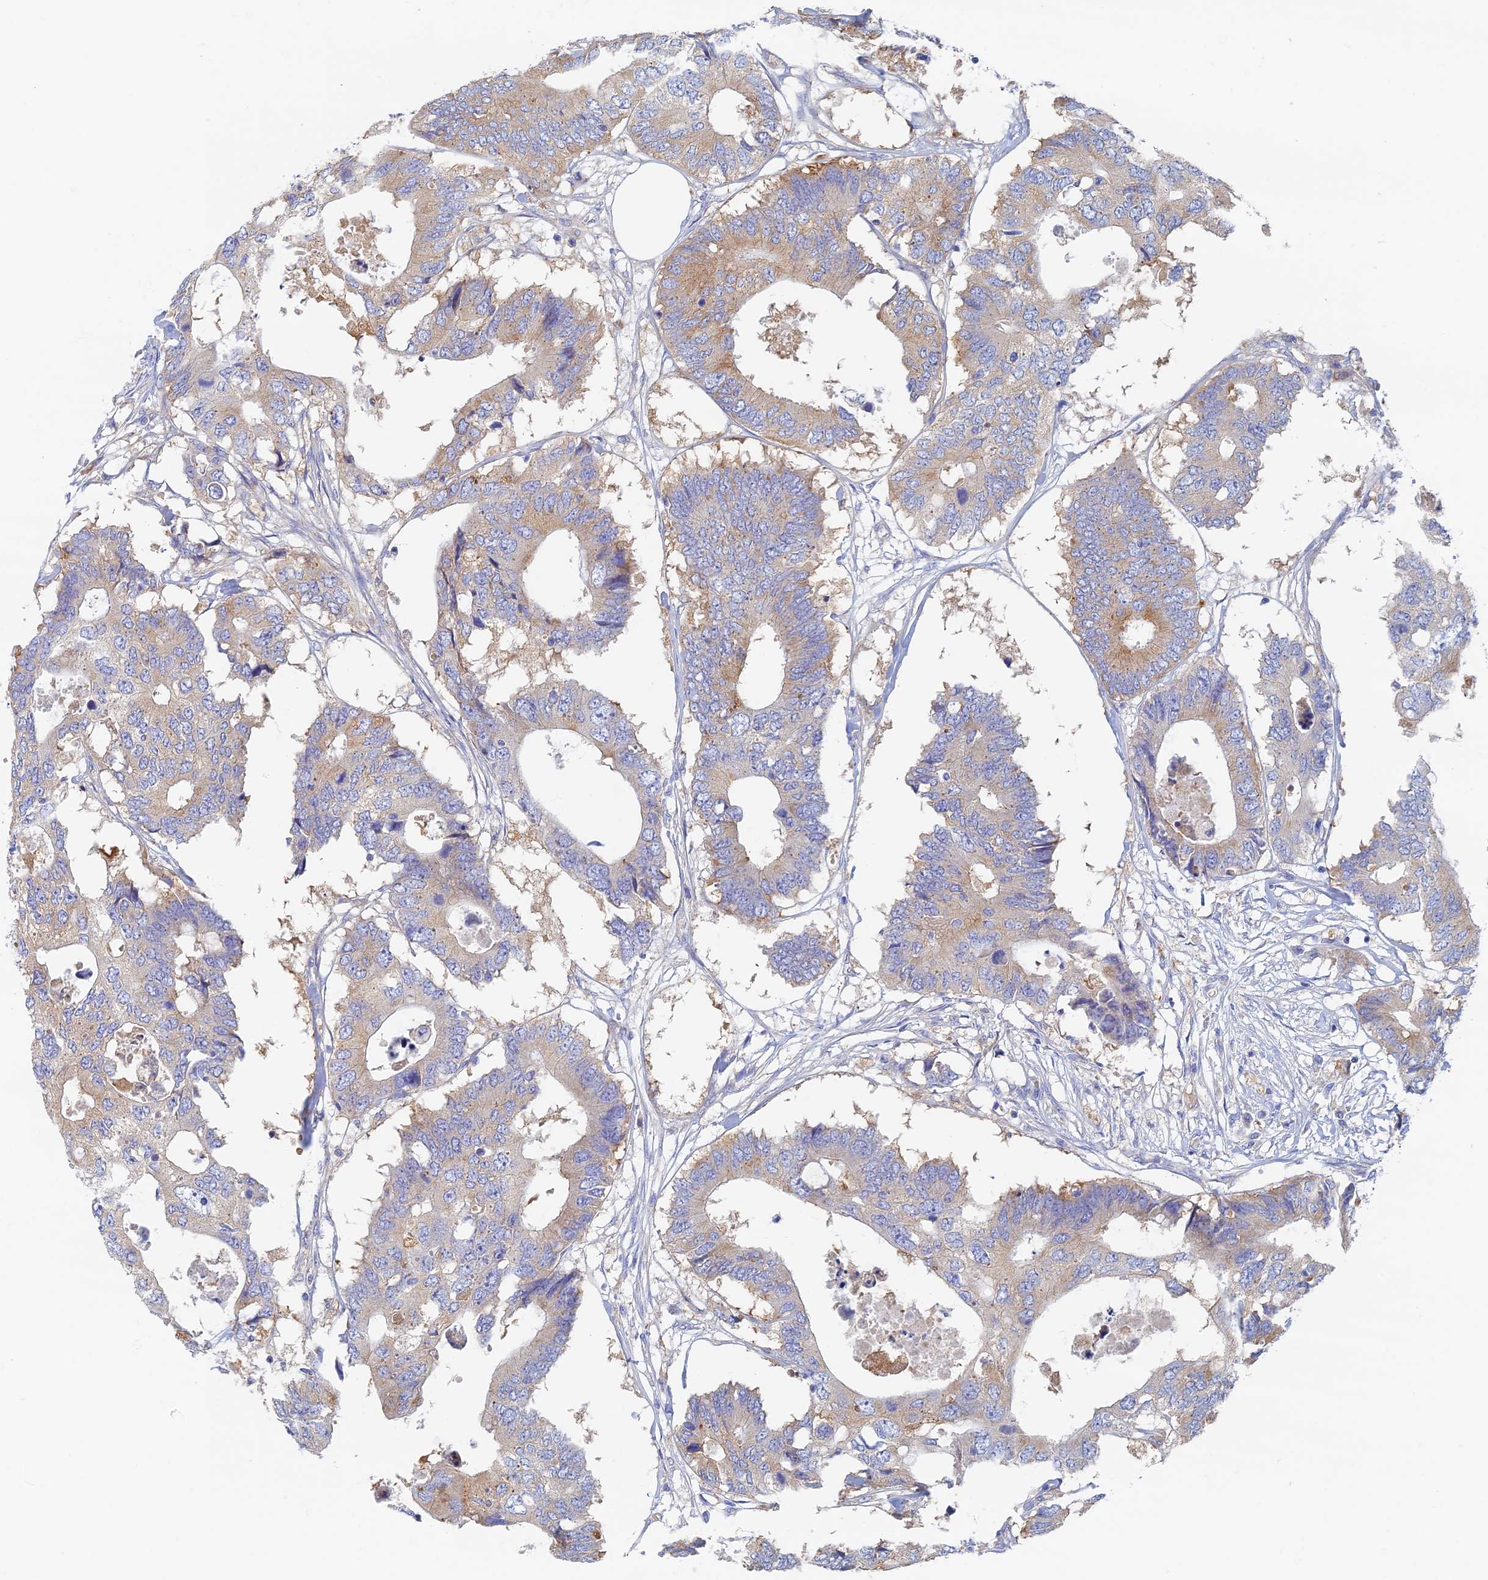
{"staining": {"intensity": "weak", "quantity": "25%-75%", "location": "cytoplasmic/membranous"}, "tissue": "colorectal cancer", "cell_type": "Tumor cells", "image_type": "cancer", "snomed": [{"axis": "morphology", "description": "Adenocarcinoma, NOS"}, {"axis": "topography", "description": "Colon"}], "caption": "Immunohistochemistry image of adenocarcinoma (colorectal) stained for a protein (brown), which reveals low levels of weak cytoplasmic/membranous staining in approximately 25%-75% of tumor cells.", "gene": "TMEM44", "patient": {"sex": "male", "age": 71}}